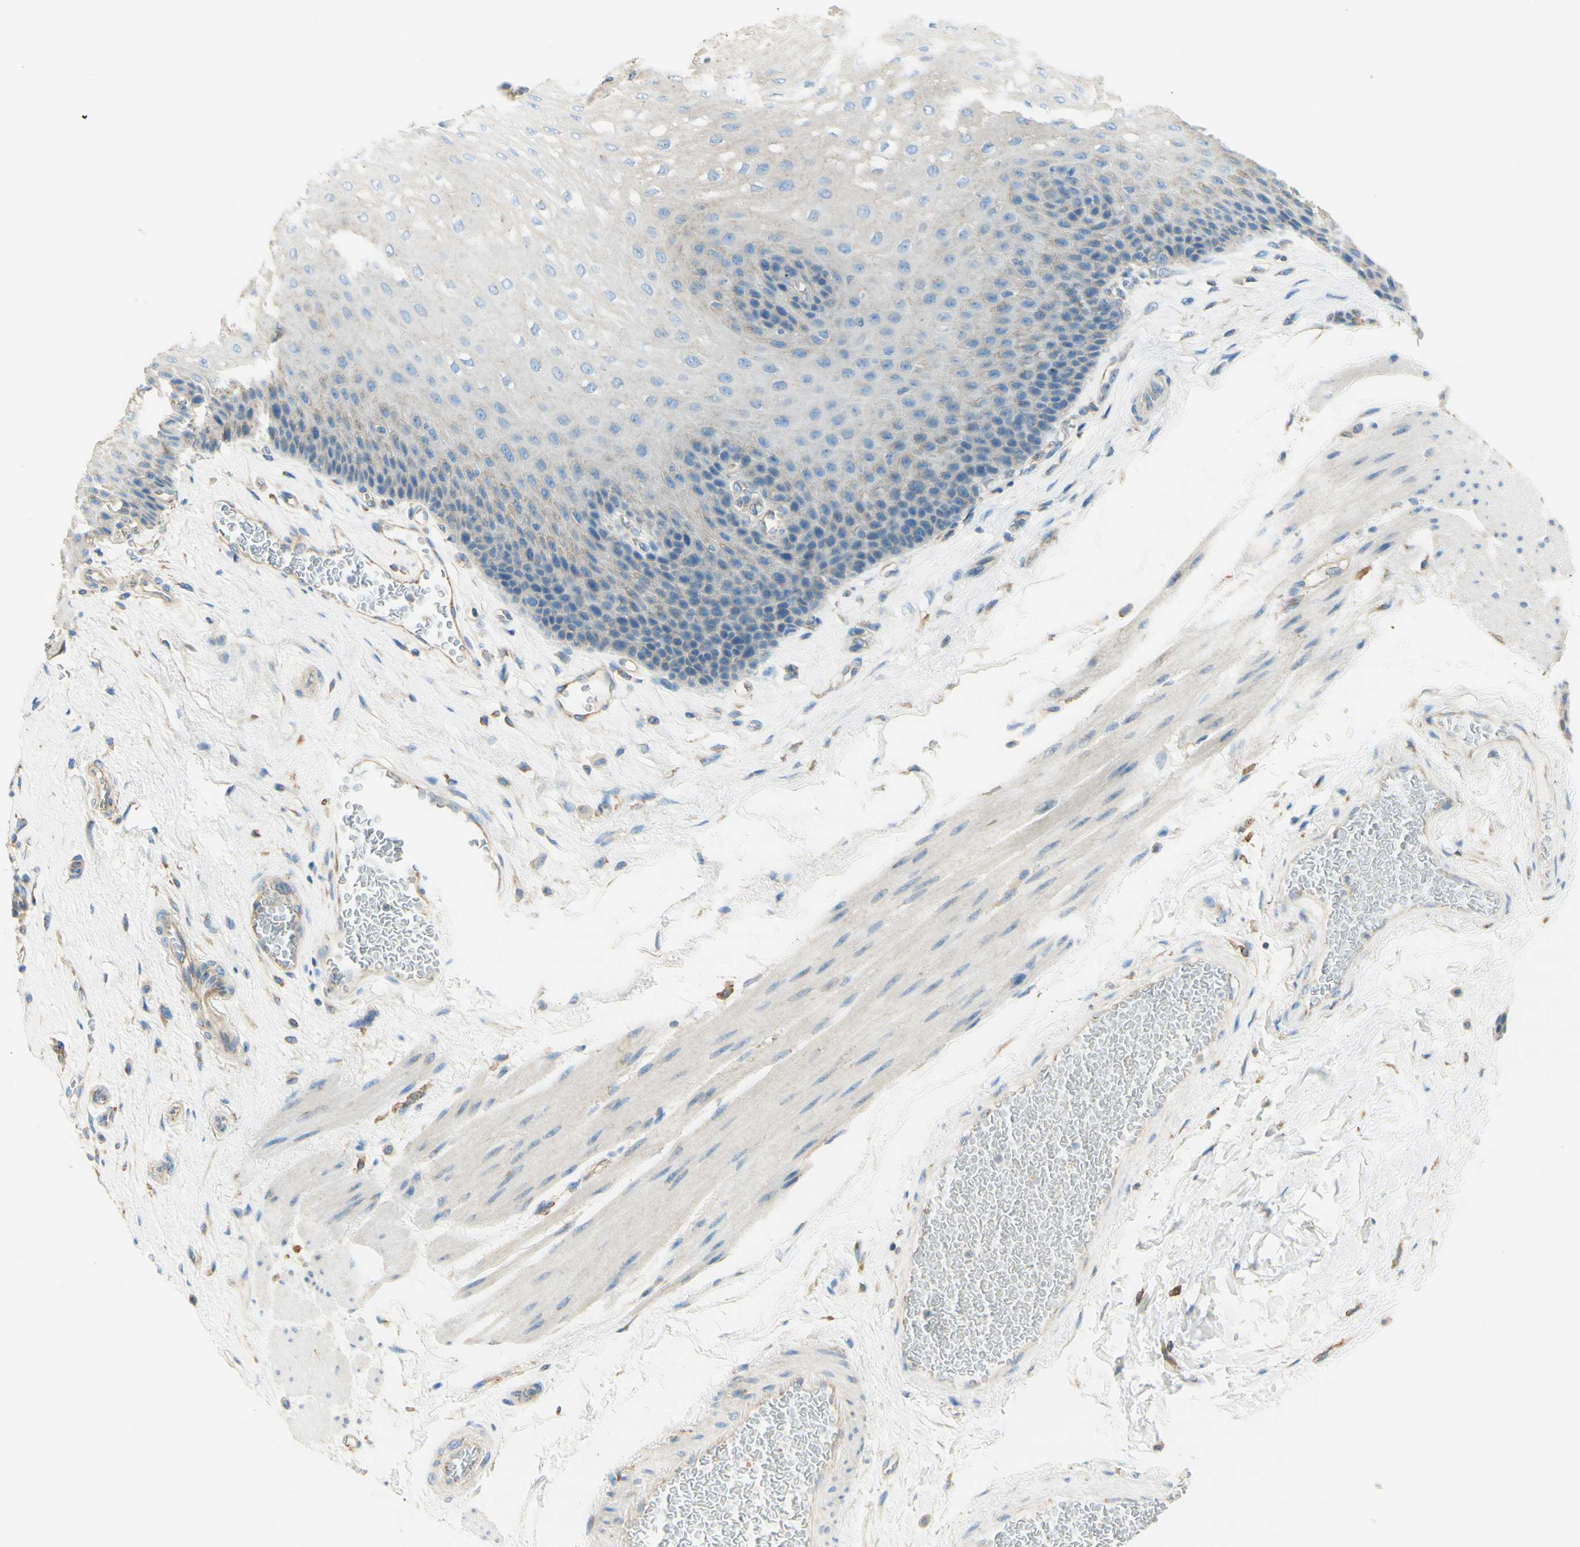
{"staining": {"intensity": "negative", "quantity": "none", "location": "none"}, "tissue": "esophagus", "cell_type": "Squamous epithelial cells", "image_type": "normal", "snomed": [{"axis": "morphology", "description": "Normal tissue, NOS"}, {"axis": "topography", "description": "Esophagus"}], "caption": "This is an immunohistochemistry image of benign esophagus. There is no expression in squamous epithelial cells.", "gene": "CLTC", "patient": {"sex": "female", "age": 72}}